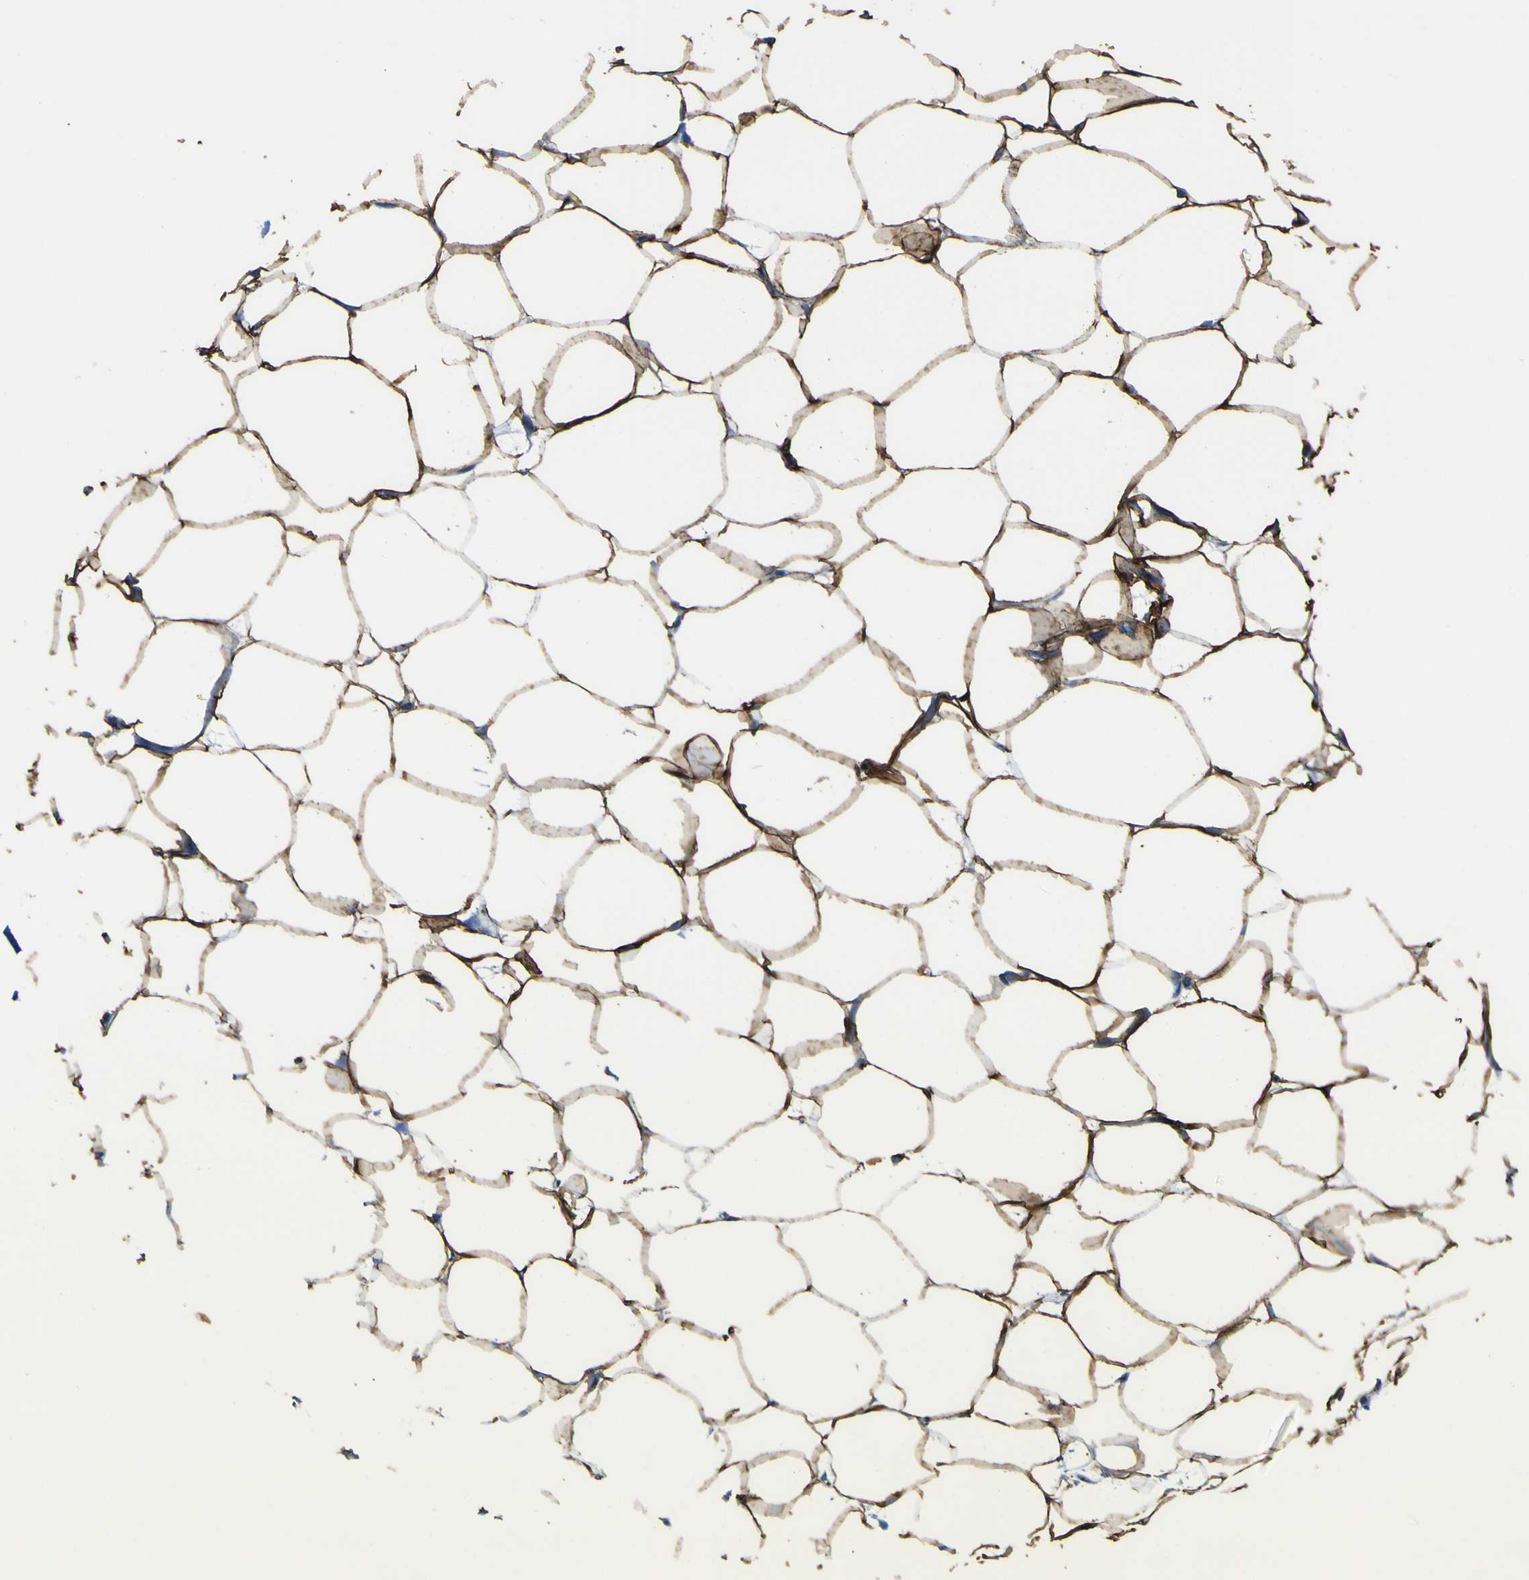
{"staining": {"intensity": "strong", "quantity": ">75%", "location": "cytoplasmic/membranous"}, "tissue": "adipose tissue", "cell_type": "Adipocytes", "image_type": "normal", "snomed": [{"axis": "morphology", "description": "Normal tissue, NOS"}, {"axis": "topography", "description": "Breast"}, {"axis": "topography", "description": "Adipose tissue"}], "caption": "Protein staining of benign adipose tissue demonstrates strong cytoplasmic/membranous expression in approximately >75% of adipocytes.", "gene": "ACSL1", "patient": {"sex": "female", "age": 25}}